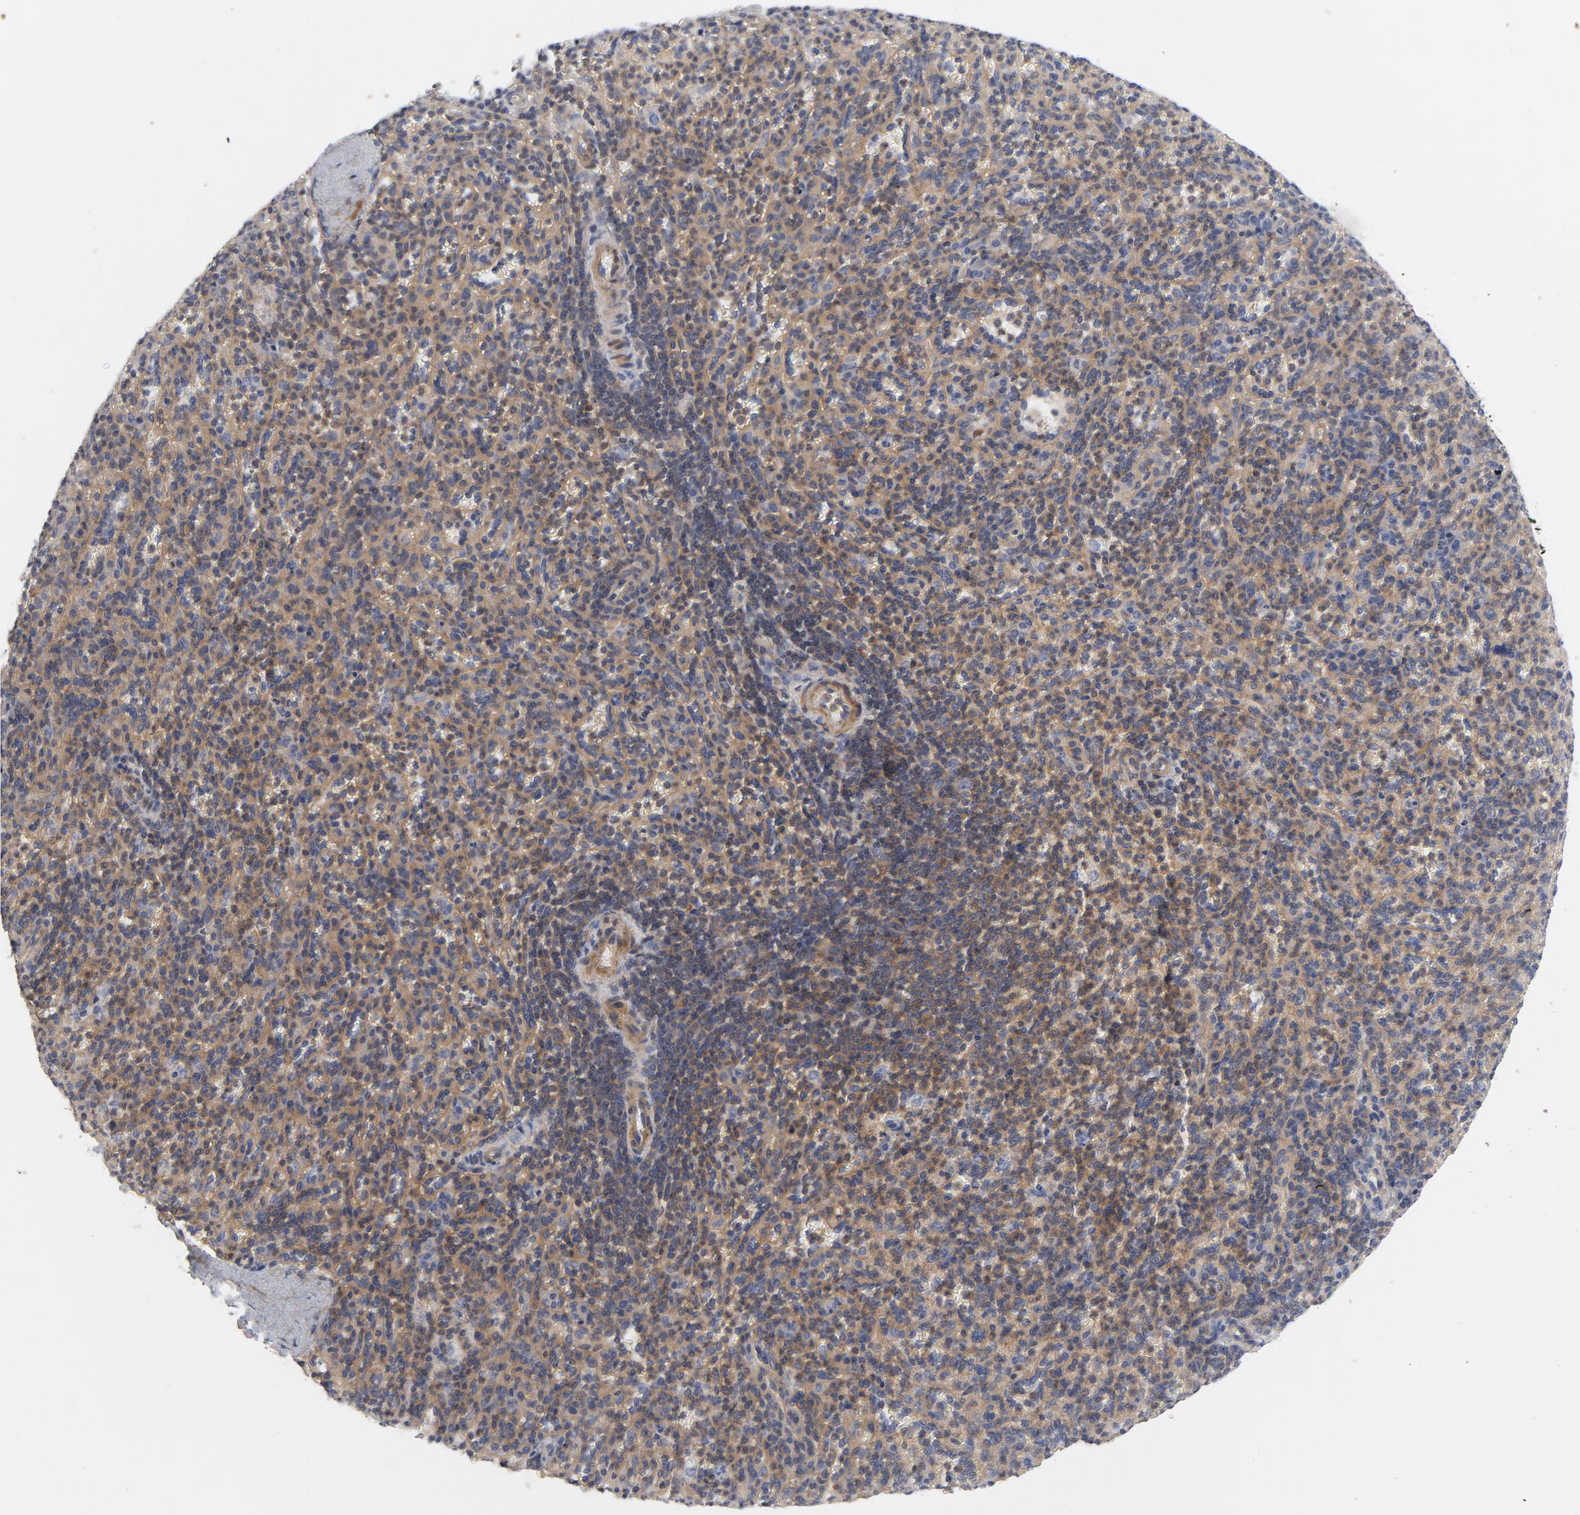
{"staining": {"intensity": "moderate", "quantity": ">75%", "location": "cytoplasmic/membranous"}, "tissue": "spleen", "cell_type": "Cells in red pulp", "image_type": "normal", "snomed": [{"axis": "morphology", "description": "Normal tissue, NOS"}, {"axis": "topography", "description": "Spleen"}], "caption": "A micrograph of human spleen stained for a protein reveals moderate cytoplasmic/membranous brown staining in cells in red pulp.", "gene": "ROCK1", "patient": {"sex": "male", "age": 36}}